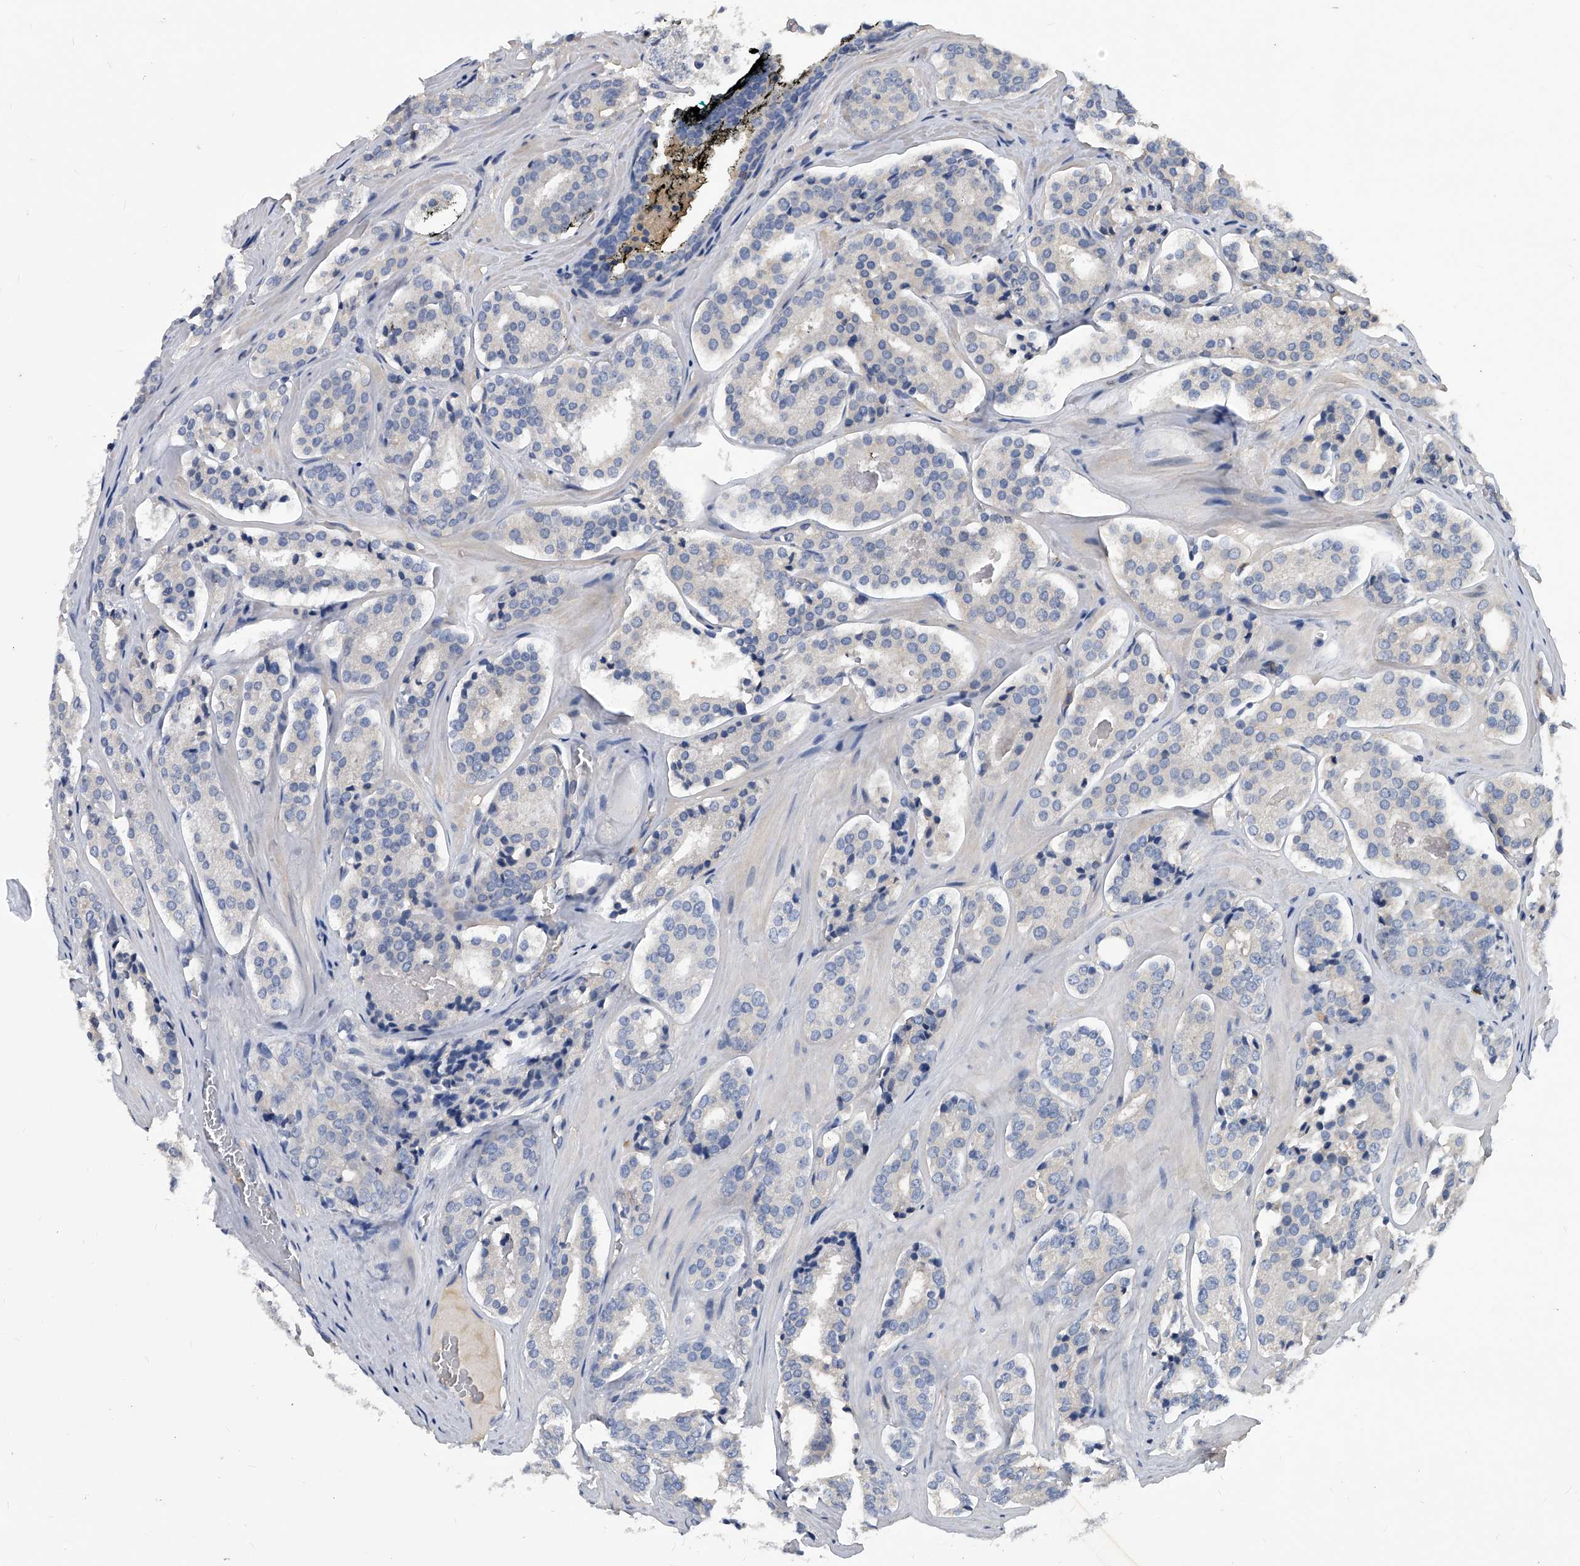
{"staining": {"intensity": "negative", "quantity": "none", "location": "none"}, "tissue": "prostate cancer", "cell_type": "Tumor cells", "image_type": "cancer", "snomed": [{"axis": "morphology", "description": "Adenocarcinoma, High grade"}, {"axis": "topography", "description": "Prostate"}], "caption": "The photomicrograph shows no significant staining in tumor cells of prostate cancer.", "gene": "HOMER3", "patient": {"sex": "male", "age": 60}}